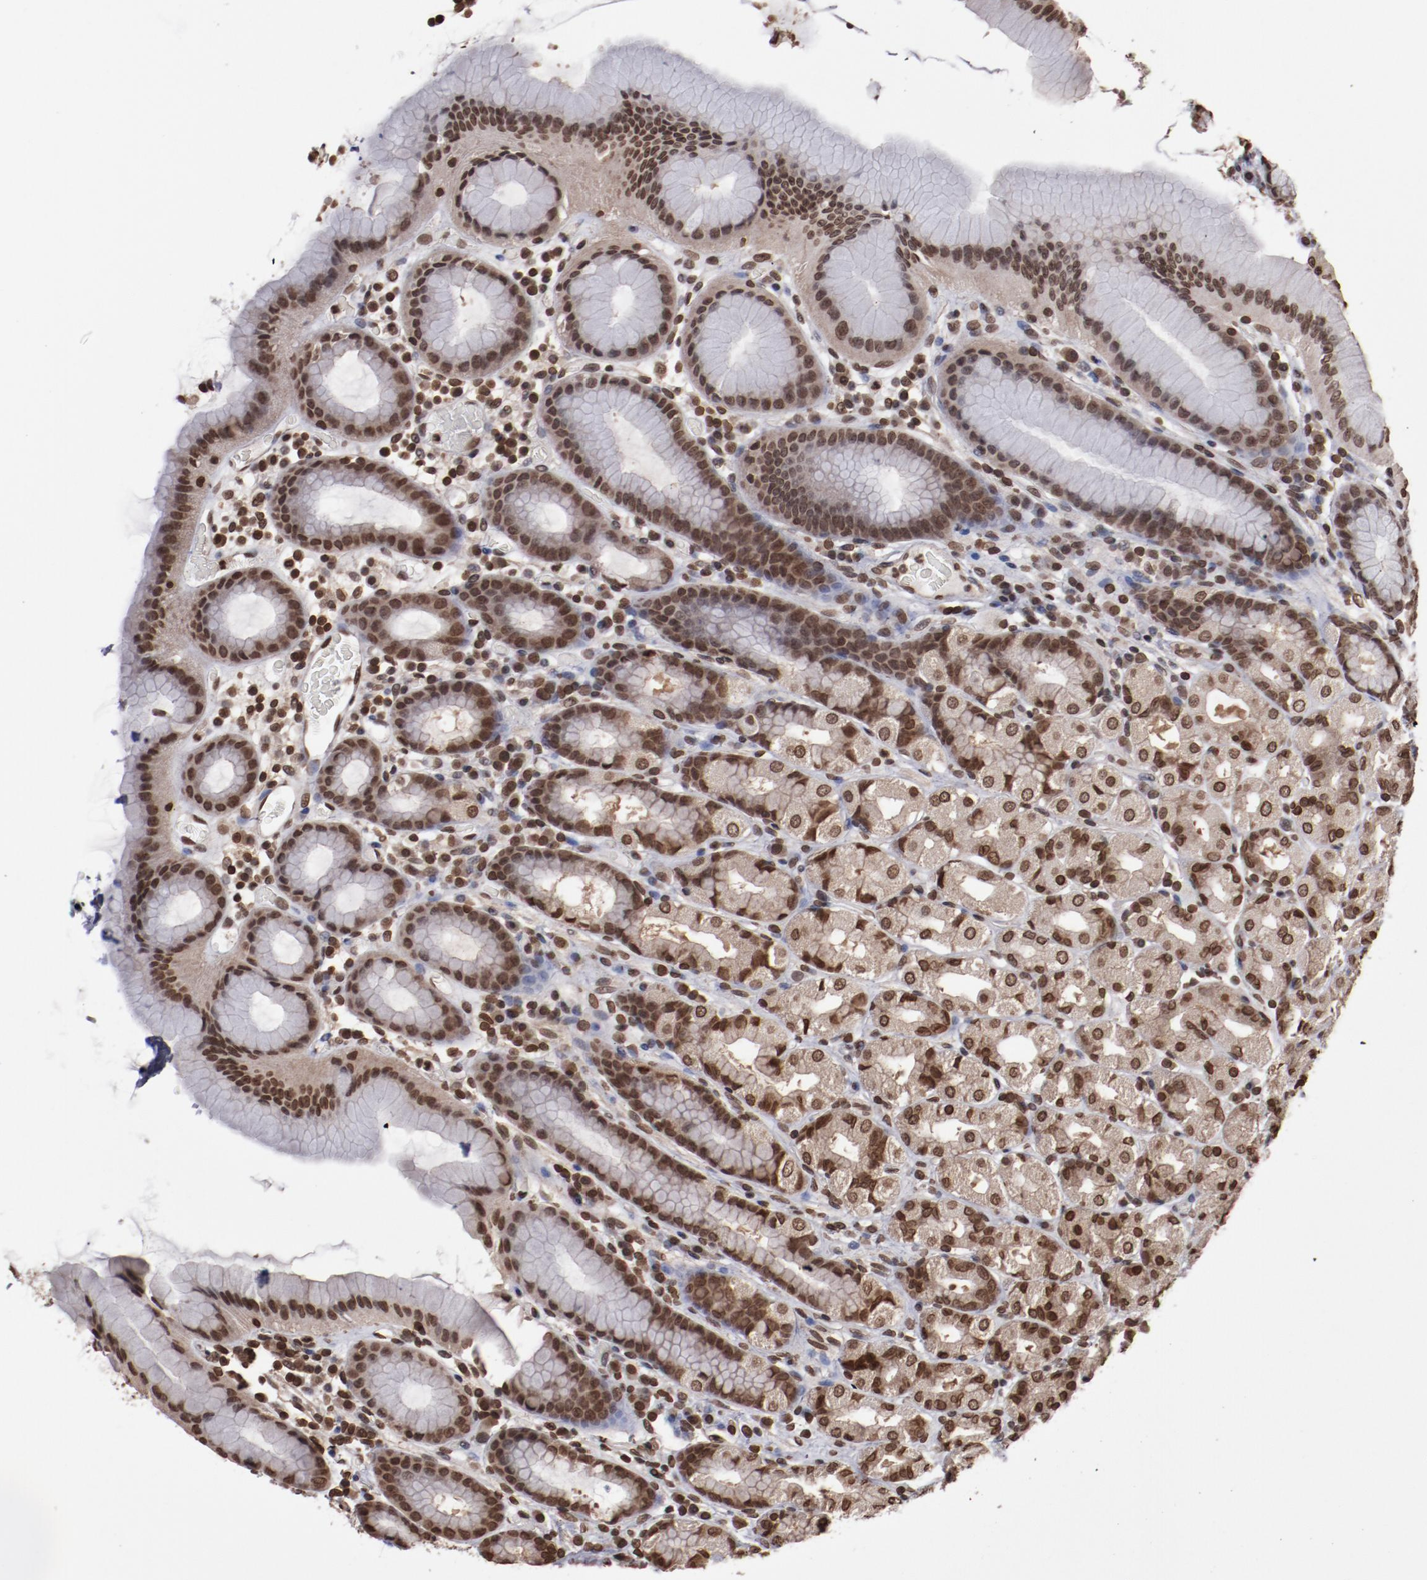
{"staining": {"intensity": "moderate", "quantity": ">75%", "location": "nuclear"}, "tissue": "stomach", "cell_type": "Glandular cells", "image_type": "normal", "snomed": [{"axis": "morphology", "description": "Normal tissue, NOS"}, {"axis": "topography", "description": "Stomach, upper"}], "caption": "Immunohistochemistry (IHC) image of normal stomach stained for a protein (brown), which shows medium levels of moderate nuclear positivity in approximately >75% of glandular cells.", "gene": "AKT1", "patient": {"sex": "male", "age": 68}}